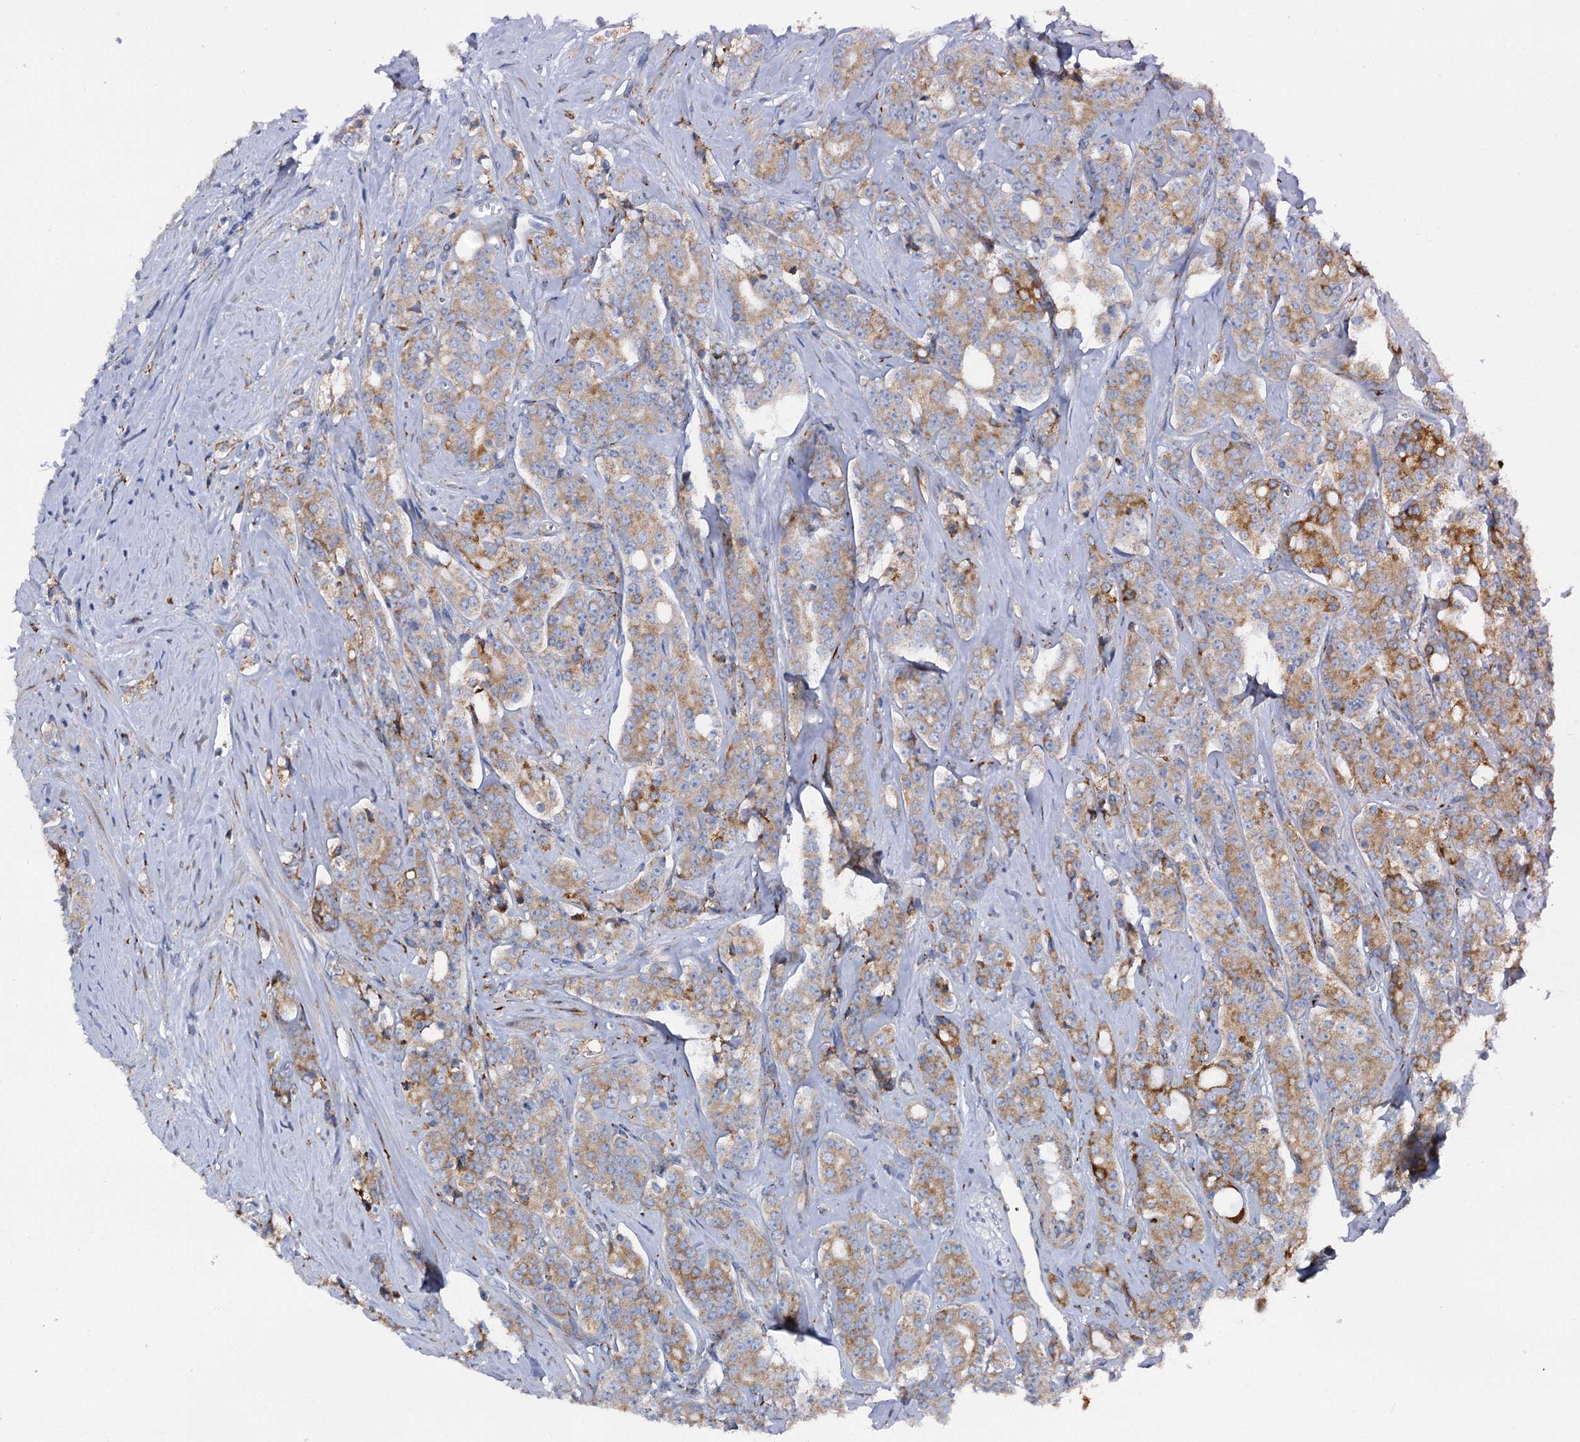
{"staining": {"intensity": "moderate", "quantity": ">75%", "location": "cytoplasmic/membranous"}, "tissue": "prostate cancer", "cell_type": "Tumor cells", "image_type": "cancer", "snomed": [{"axis": "morphology", "description": "Adenocarcinoma, High grade"}, {"axis": "topography", "description": "Prostate"}], "caption": "Immunohistochemistry (DAB) staining of prostate adenocarcinoma (high-grade) shows moderate cytoplasmic/membranous protein expression in about >75% of tumor cells.", "gene": "SHE", "patient": {"sex": "male", "age": 62}}